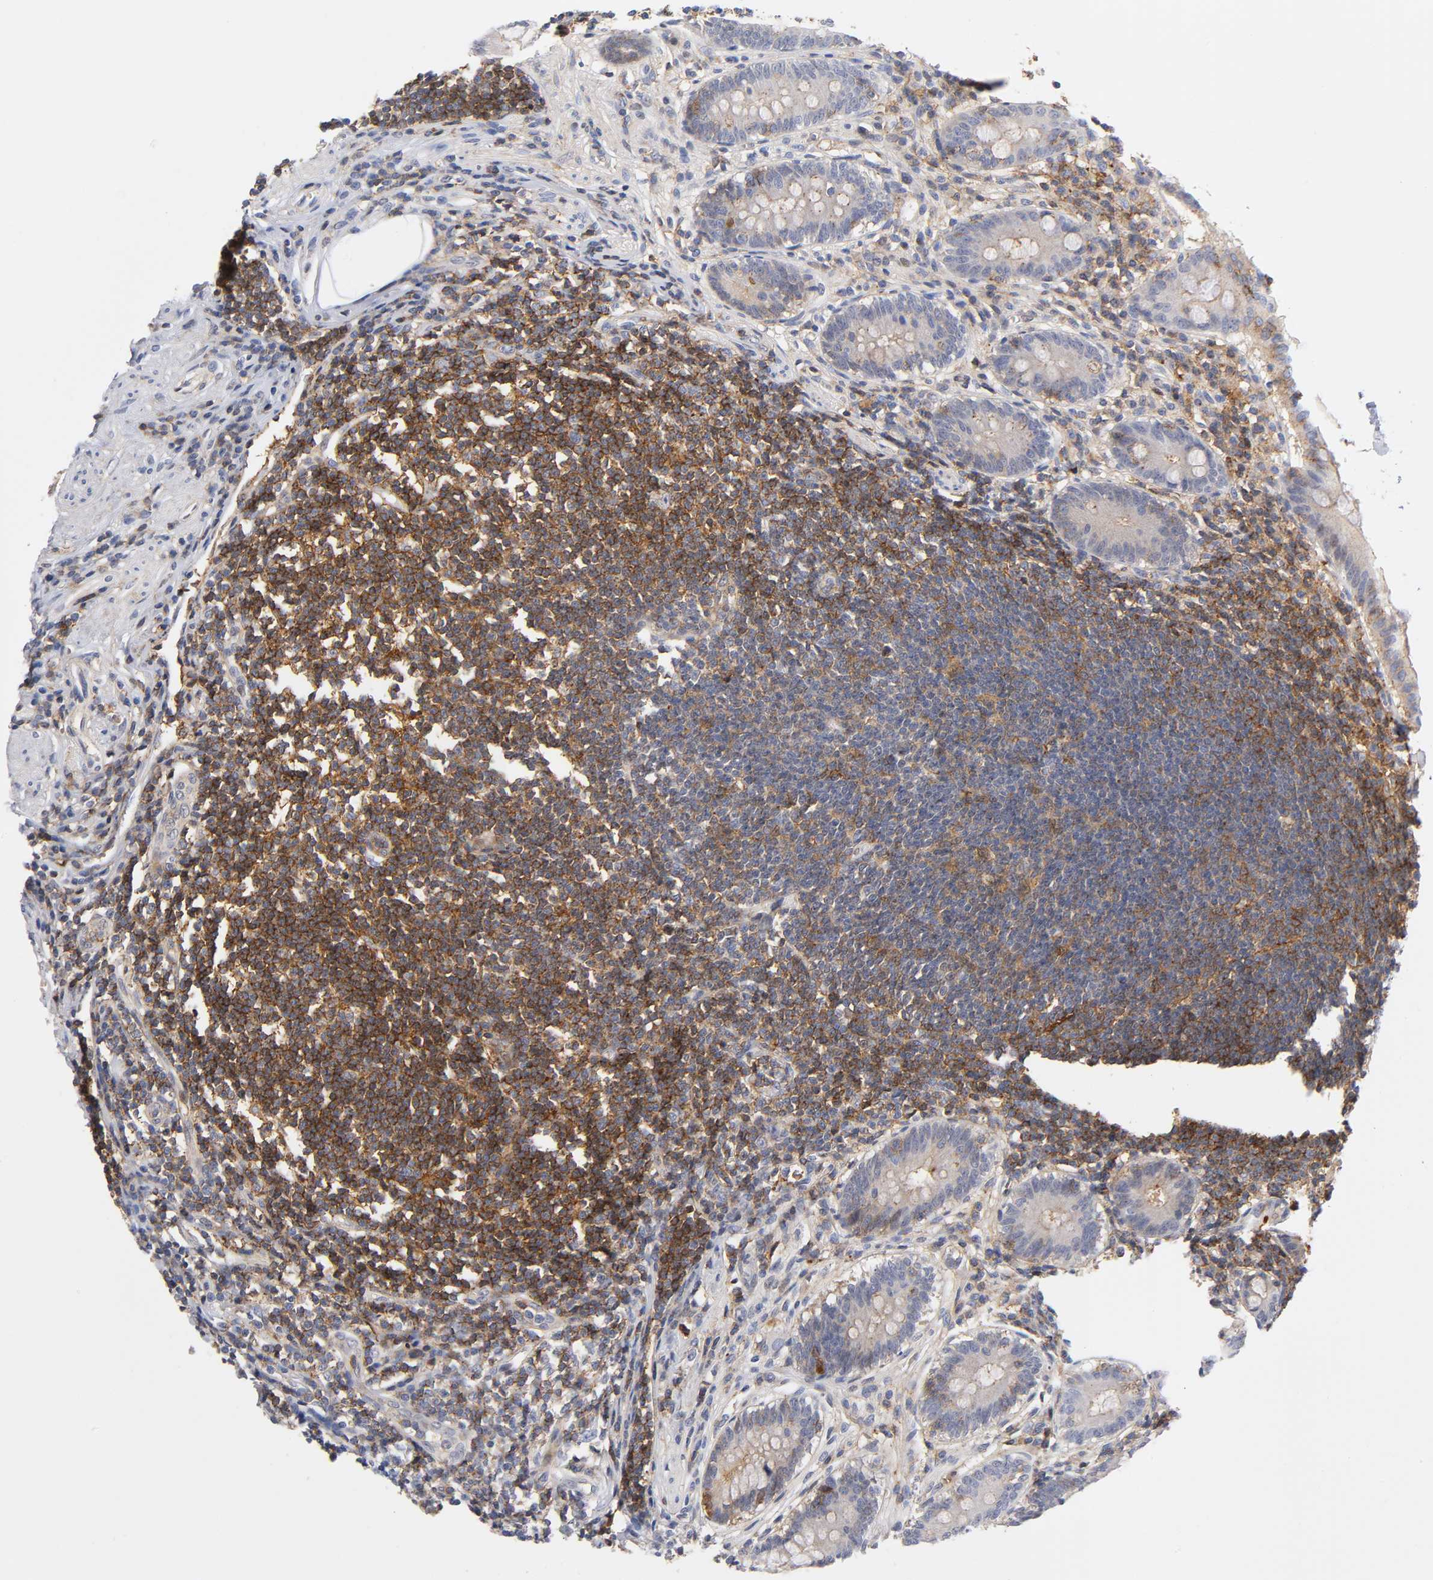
{"staining": {"intensity": "weak", "quantity": "25%-75%", "location": "cytoplasmic/membranous"}, "tissue": "appendix", "cell_type": "Glandular cells", "image_type": "normal", "snomed": [{"axis": "morphology", "description": "Normal tissue, NOS"}, {"axis": "topography", "description": "Appendix"}], "caption": "Normal appendix was stained to show a protein in brown. There is low levels of weak cytoplasmic/membranous positivity in about 25%-75% of glandular cells. Nuclei are stained in blue.", "gene": "ANXA7", "patient": {"sex": "female", "age": 50}}